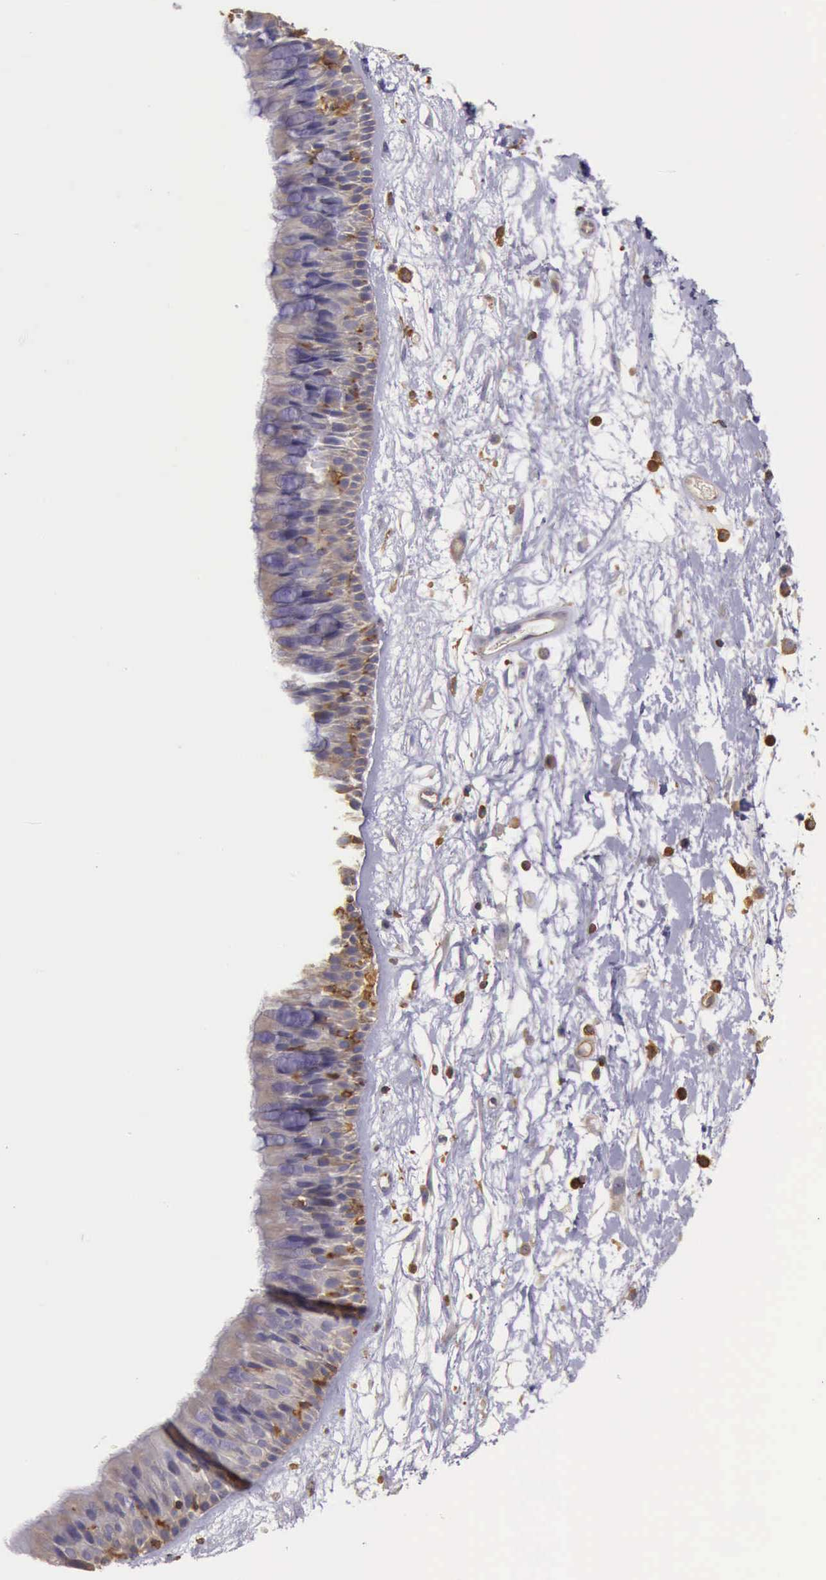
{"staining": {"intensity": "weak", "quantity": "25%-75%", "location": "cytoplasmic/membranous"}, "tissue": "nasopharynx", "cell_type": "Respiratory epithelial cells", "image_type": "normal", "snomed": [{"axis": "morphology", "description": "Normal tissue, NOS"}, {"axis": "topography", "description": "Nasopharynx"}], "caption": "An image showing weak cytoplasmic/membranous staining in about 25%-75% of respiratory epithelial cells in unremarkable nasopharynx, as visualized by brown immunohistochemical staining.", "gene": "ARHGAP4", "patient": {"sex": "male", "age": 13}}